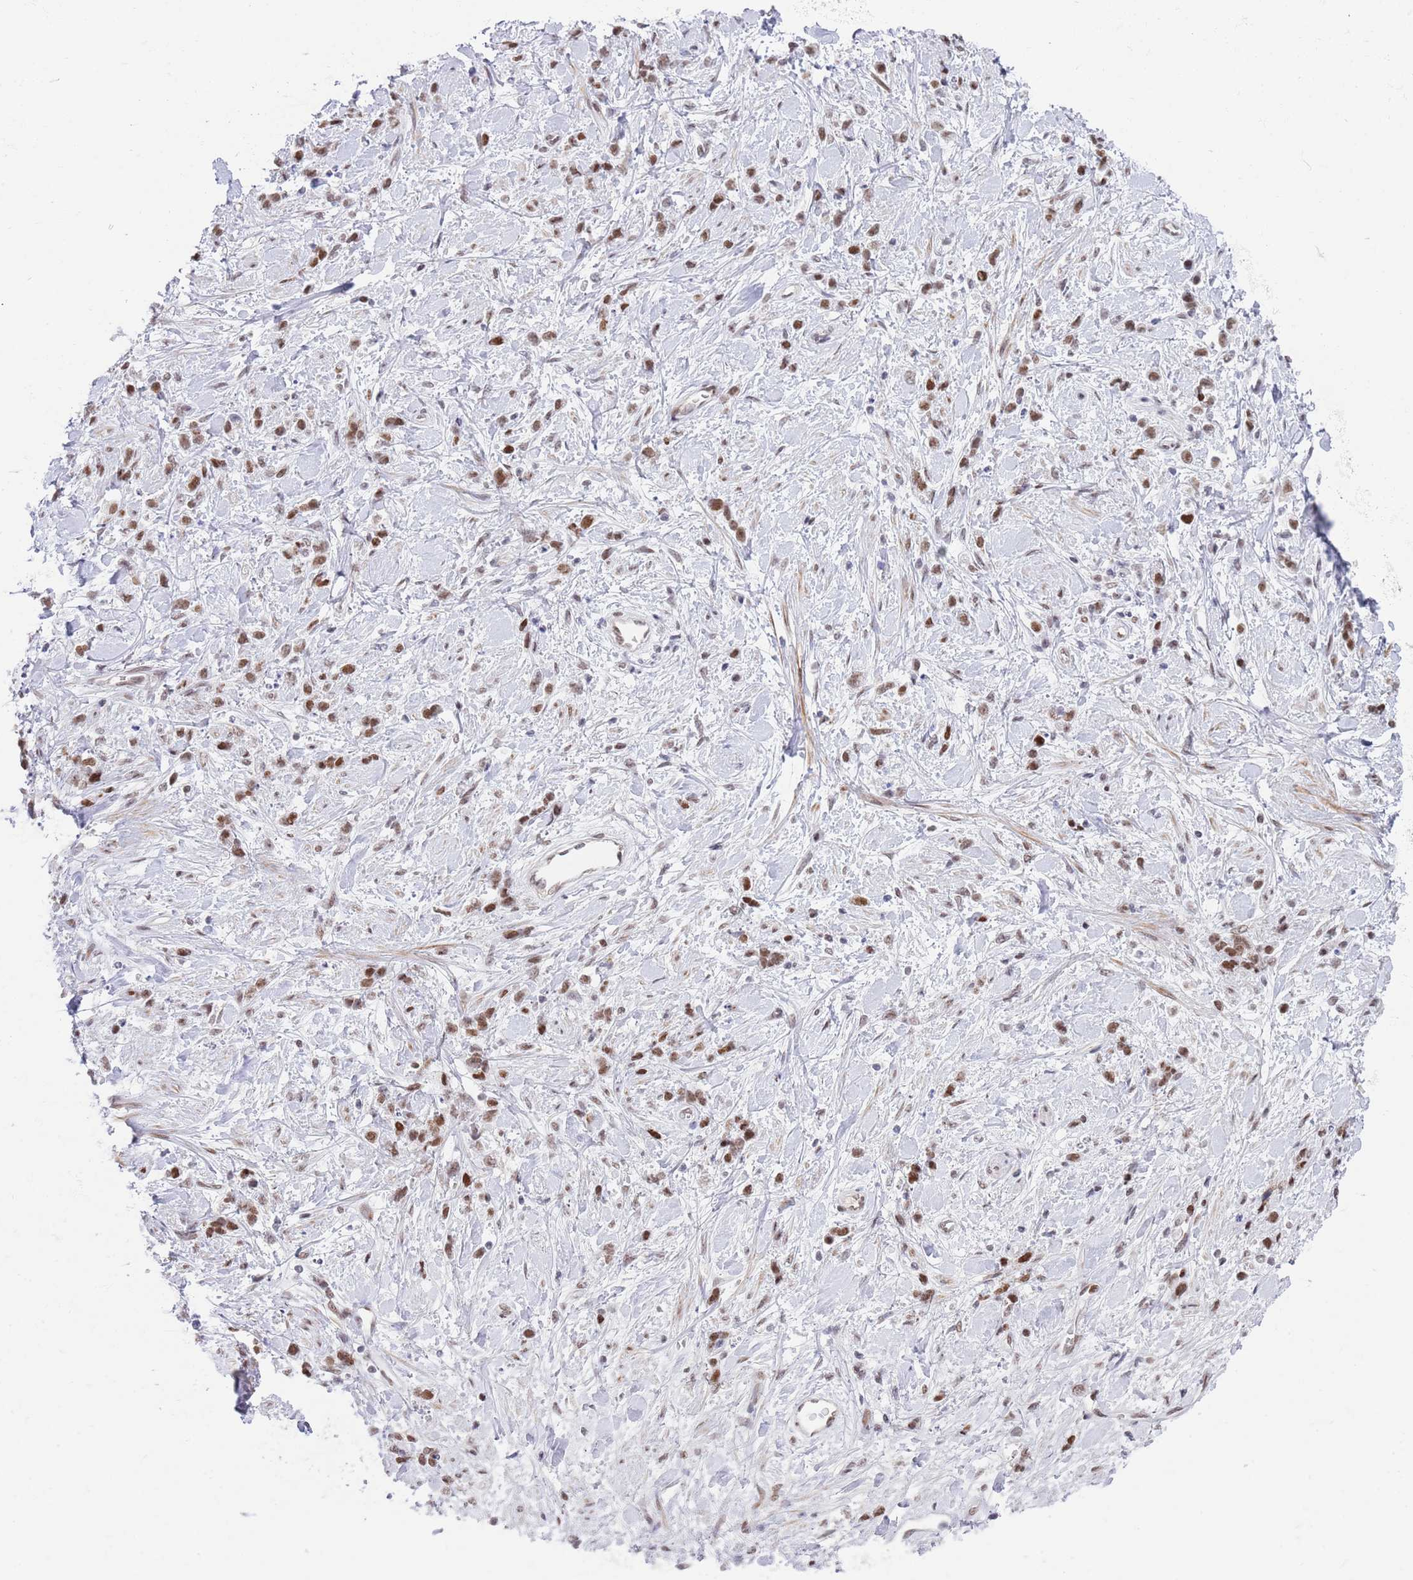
{"staining": {"intensity": "moderate", "quantity": ">75%", "location": "nuclear"}, "tissue": "stomach cancer", "cell_type": "Tumor cells", "image_type": "cancer", "snomed": [{"axis": "morphology", "description": "Adenocarcinoma, NOS"}, {"axis": "topography", "description": "Stomach"}], "caption": "DAB (3,3'-diaminobenzidine) immunohistochemical staining of stomach cancer (adenocarcinoma) displays moderate nuclear protein staining in approximately >75% of tumor cells. The staining is performed using DAB brown chromogen to label protein expression. The nuclei are counter-stained blue using hematoxylin.", "gene": "ZNF382", "patient": {"sex": "female", "age": 60}}